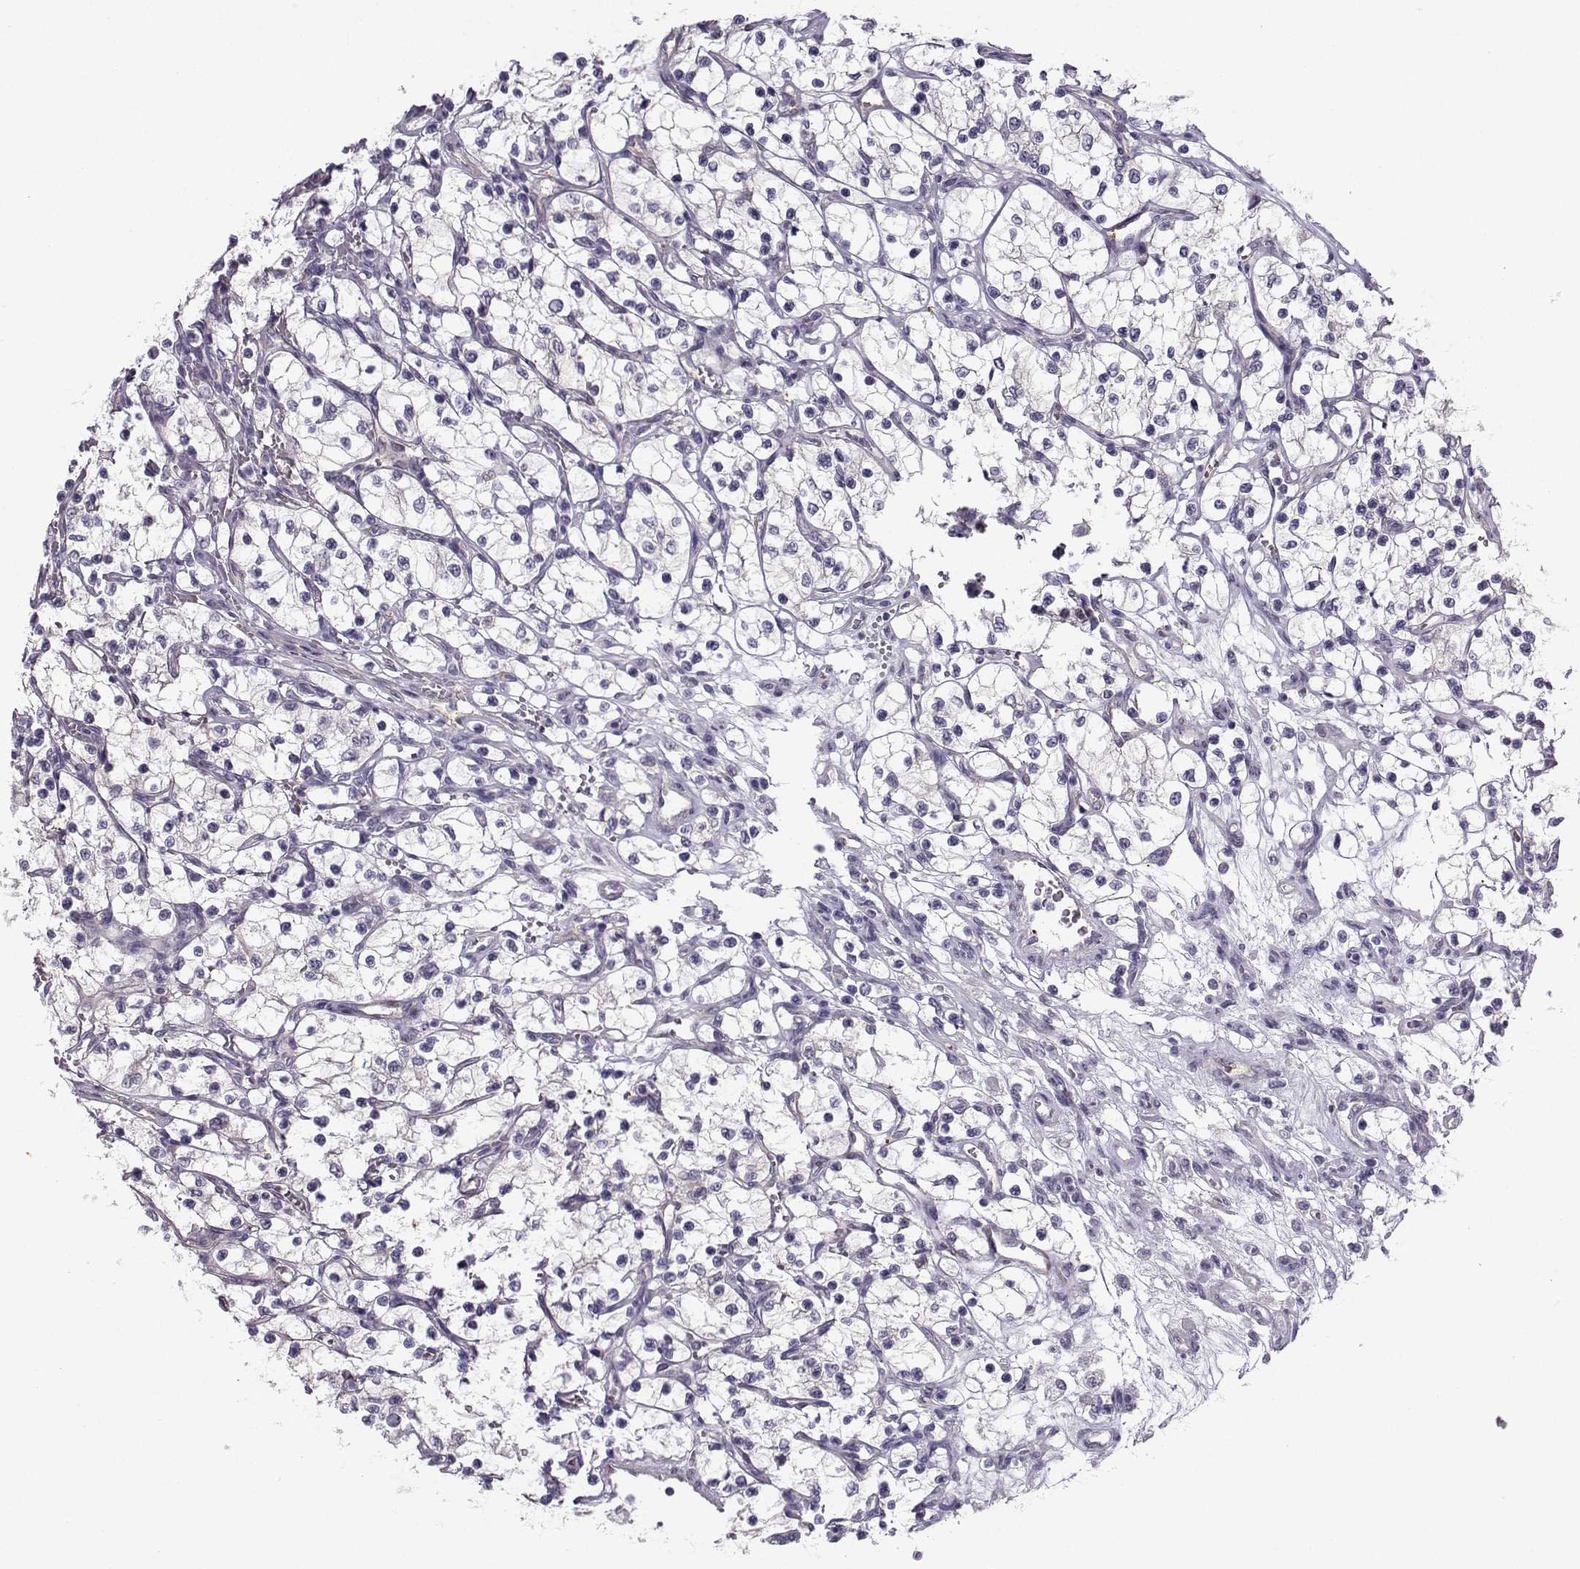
{"staining": {"intensity": "negative", "quantity": "none", "location": "none"}, "tissue": "renal cancer", "cell_type": "Tumor cells", "image_type": "cancer", "snomed": [{"axis": "morphology", "description": "Adenocarcinoma, NOS"}, {"axis": "topography", "description": "Kidney"}], "caption": "Immunohistochemistry of renal cancer reveals no positivity in tumor cells. (DAB immunohistochemistry (IHC) with hematoxylin counter stain).", "gene": "NQO1", "patient": {"sex": "female", "age": 69}}